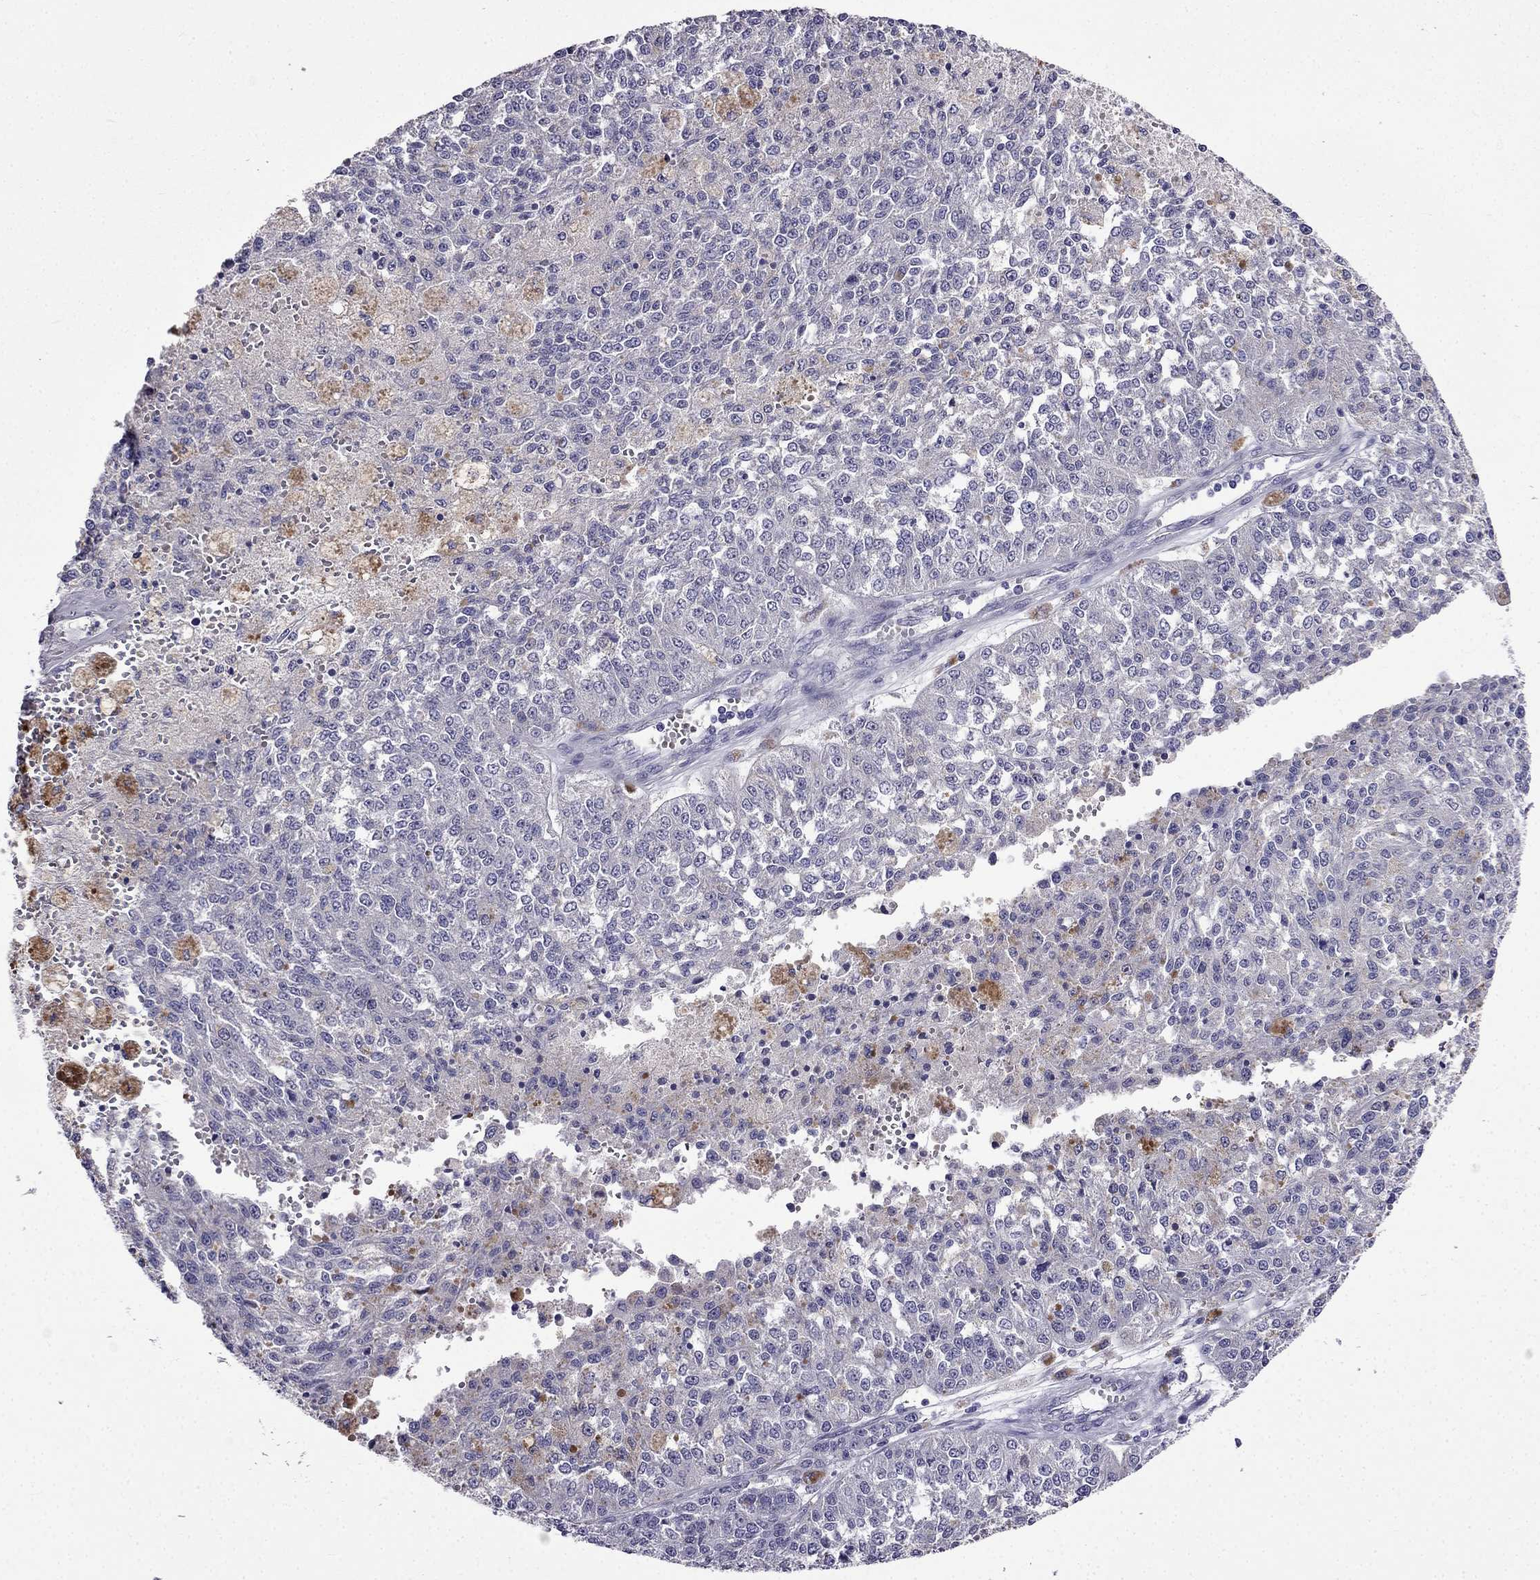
{"staining": {"intensity": "negative", "quantity": "none", "location": "none"}, "tissue": "melanoma", "cell_type": "Tumor cells", "image_type": "cancer", "snomed": [{"axis": "morphology", "description": "Malignant melanoma, Metastatic site"}, {"axis": "topography", "description": "Lymph node"}], "caption": "Malignant melanoma (metastatic site) stained for a protein using IHC exhibits no positivity tumor cells.", "gene": "AQP9", "patient": {"sex": "female", "age": 64}}